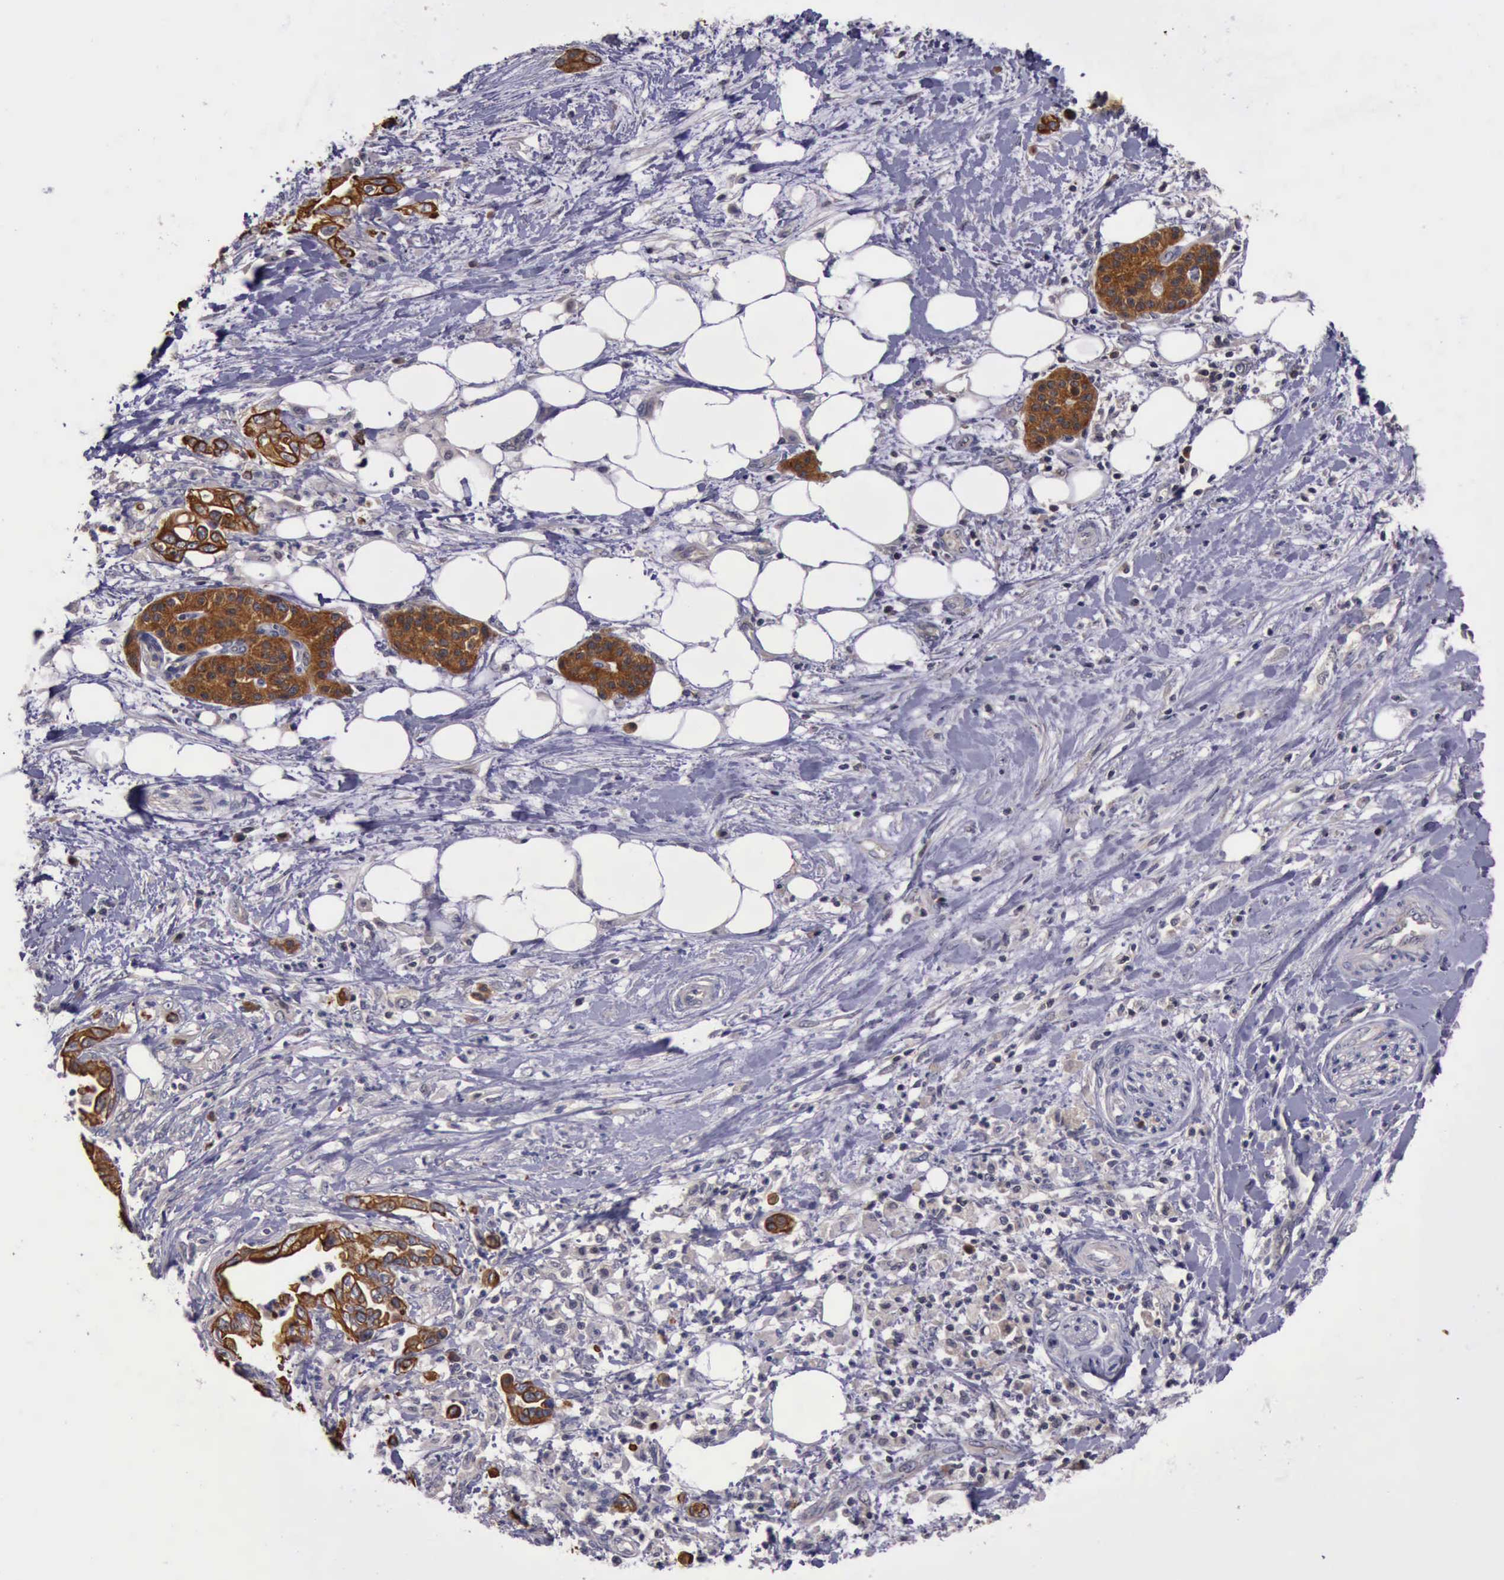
{"staining": {"intensity": "moderate", "quantity": ">75%", "location": "cytoplasmic/membranous"}, "tissue": "pancreatic cancer", "cell_type": "Tumor cells", "image_type": "cancer", "snomed": [{"axis": "morphology", "description": "Adenocarcinoma, NOS"}, {"axis": "topography", "description": "Pancreas"}], "caption": "Immunohistochemical staining of pancreatic adenocarcinoma shows medium levels of moderate cytoplasmic/membranous expression in approximately >75% of tumor cells. The staining is performed using DAB (3,3'-diaminobenzidine) brown chromogen to label protein expression. The nuclei are counter-stained blue using hematoxylin.", "gene": "RAB39B", "patient": {"sex": "female", "age": 66}}